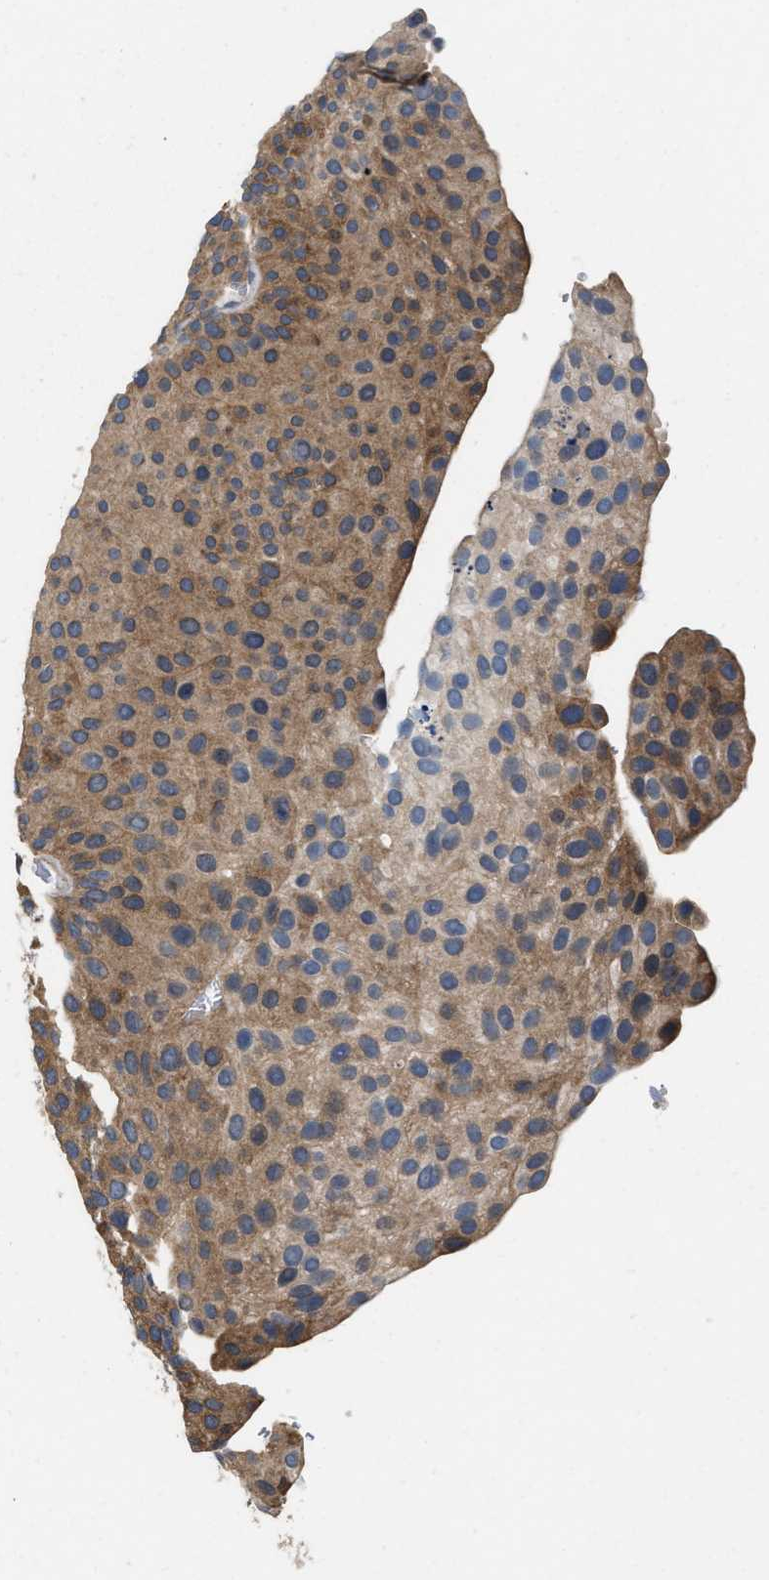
{"staining": {"intensity": "moderate", "quantity": ">75%", "location": "cytoplasmic/membranous"}, "tissue": "urothelial cancer", "cell_type": "Tumor cells", "image_type": "cancer", "snomed": [{"axis": "morphology", "description": "Urothelial carcinoma, Low grade"}, {"axis": "topography", "description": "Smooth muscle"}, {"axis": "topography", "description": "Urinary bladder"}], "caption": "Low-grade urothelial carcinoma stained with a protein marker demonstrates moderate staining in tumor cells.", "gene": "CSNK1A1", "patient": {"sex": "male", "age": 60}}